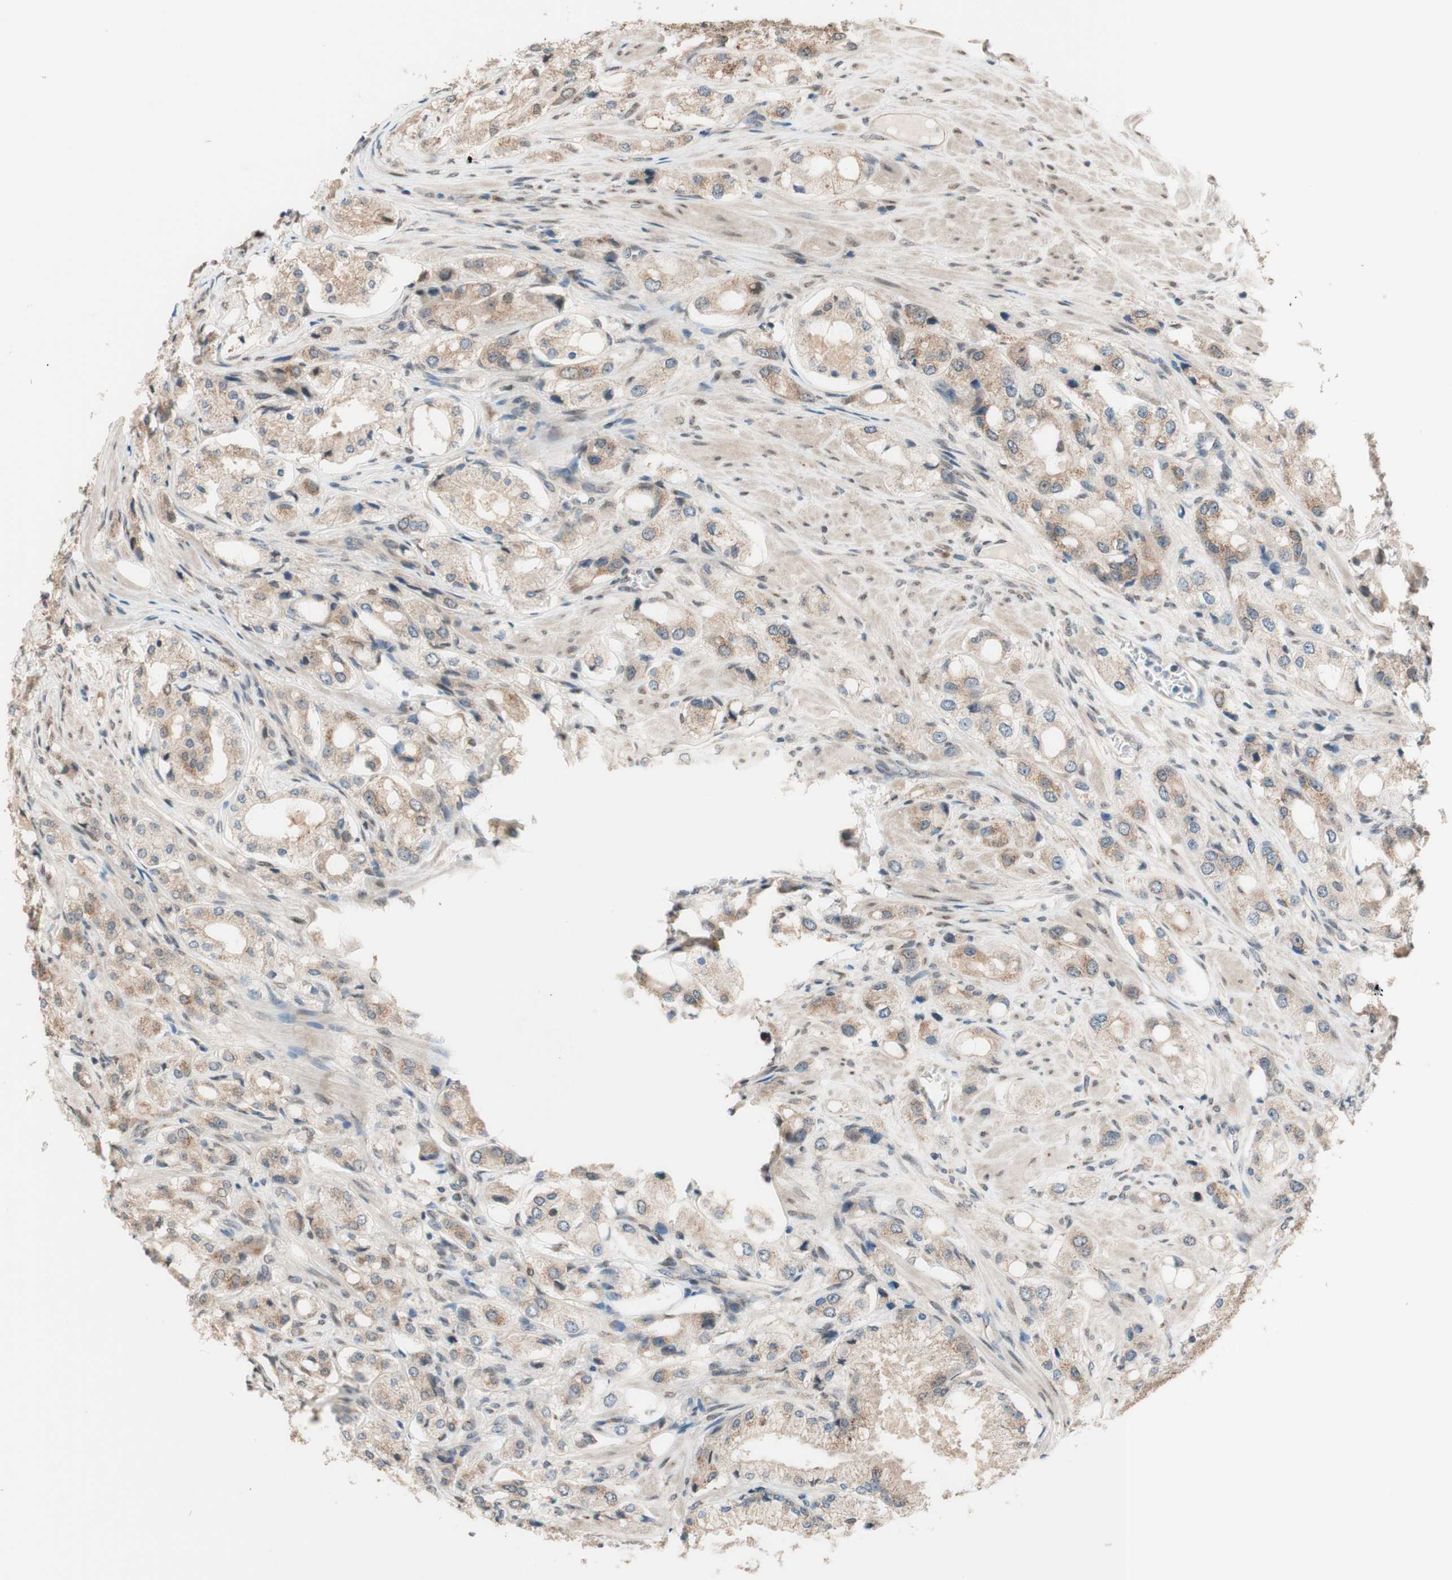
{"staining": {"intensity": "weak", "quantity": ">75%", "location": "cytoplasmic/membranous"}, "tissue": "prostate cancer", "cell_type": "Tumor cells", "image_type": "cancer", "snomed": [{"axis": "morphology", "description": "Adenocarcinoma, High grade"}, {"axis": "topography", "description": "Prostate"}], "caption": "Immunohistochemical staining of prostate adenocarcinoma (high-grade) exhibits low levels of weak cytoplasmic/membranous staining in about >75% of tumor cells.", "gene": "CCNC", "patient": {"sex": "male", "age": 65}}